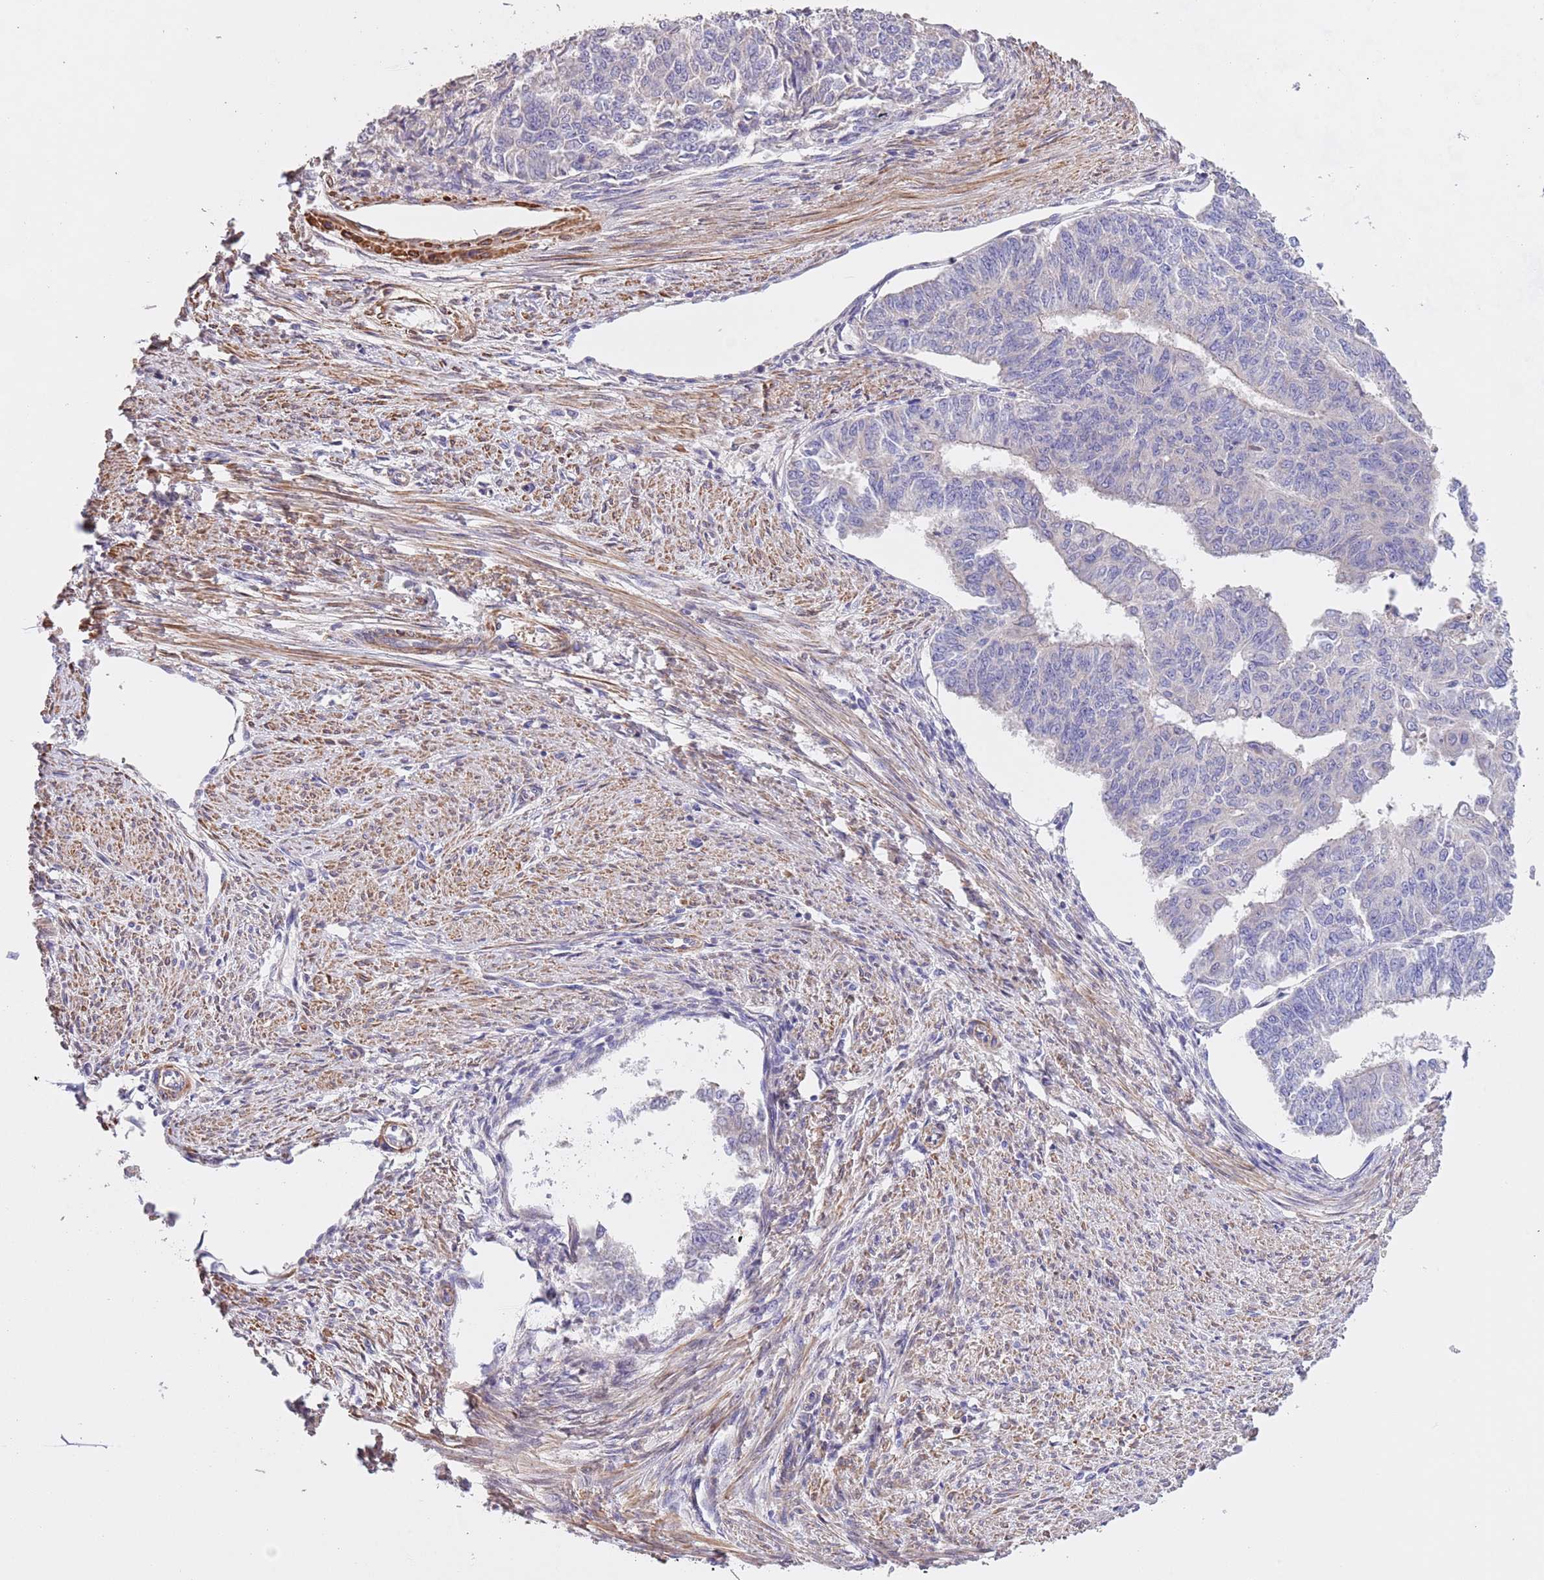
{"staining": {"intensity": "negative", "quantity": "none", "location": "none"}, "tissue": "endometrial cancer", "cell_type": "Tumor cells", "image_type": "cancer", "snomed": [{"axis": "morphology", "description": "Adenocarcinoma, NOS"}, {"axis": "topography", "description": "Endometrium"}], "caption": "An image of endometrial cancer (adenocarcinoma) stained for a protein exhibits no brown staining in tumor cells.", "gene": "PIGA", "patient": {"sex": "female", "age": 32}}